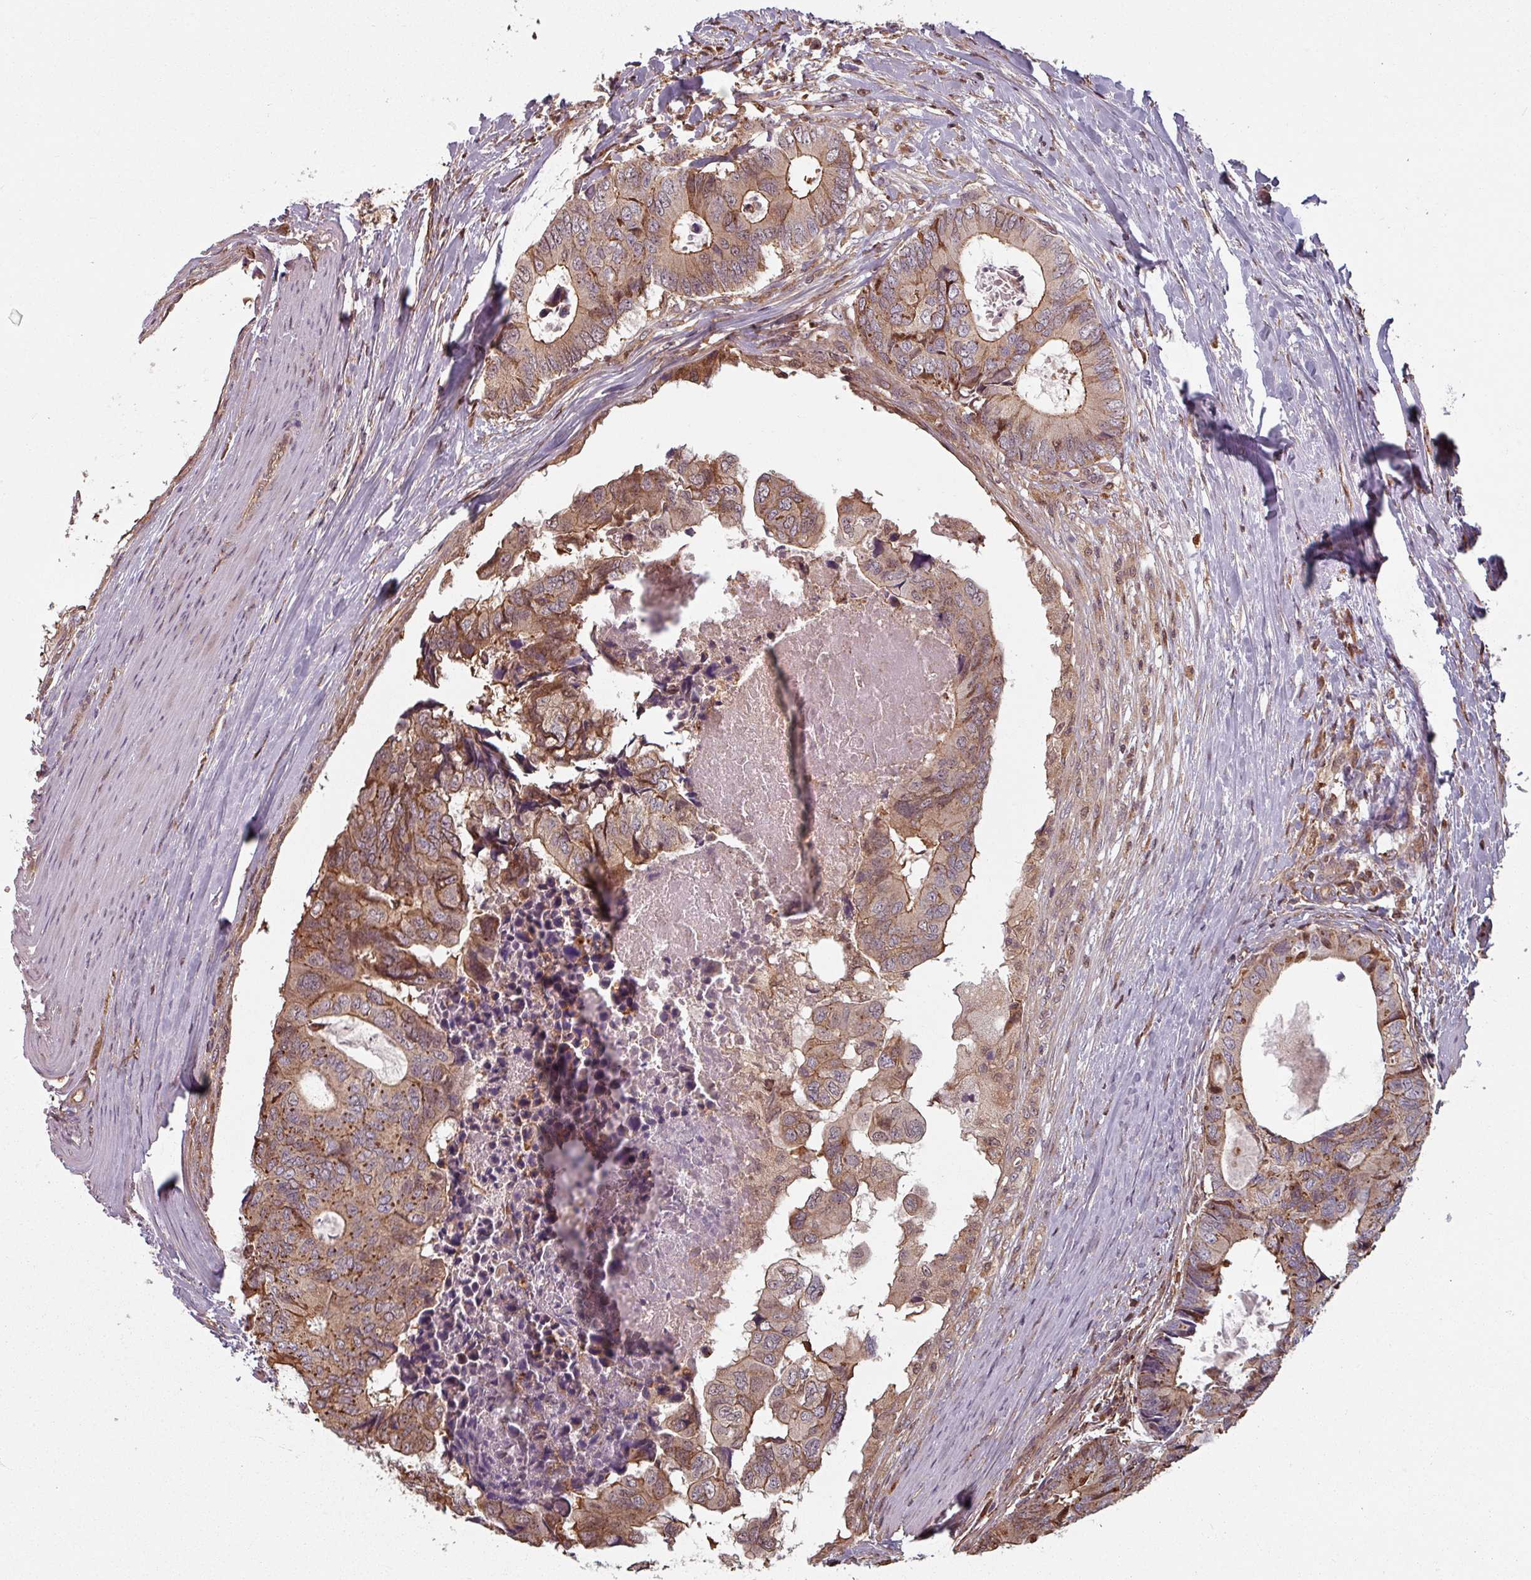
{"staining": {"intensity": "moderate", "quantity": ">75%", "location": "cytoplasmic/membranous,nuclear"}, "tissue": "colorectal cancer", "cell_type": "Tumor cells", "image_type": "cancer", "snomed": [{"axis": "morphology", "description": "Adenocarcinoma, NOS"}, {"axis": "topography", "description": "Colon"}], "caption": "Immunohistochemical staining of human colorectal adenocarcinoma reveals medium levels of moderate cytoplasmic/membranous and nuclear expression in approximately >75% of tumor cells.", "gene": "EID1", "patient": {"sex": "male", "age": 85}}